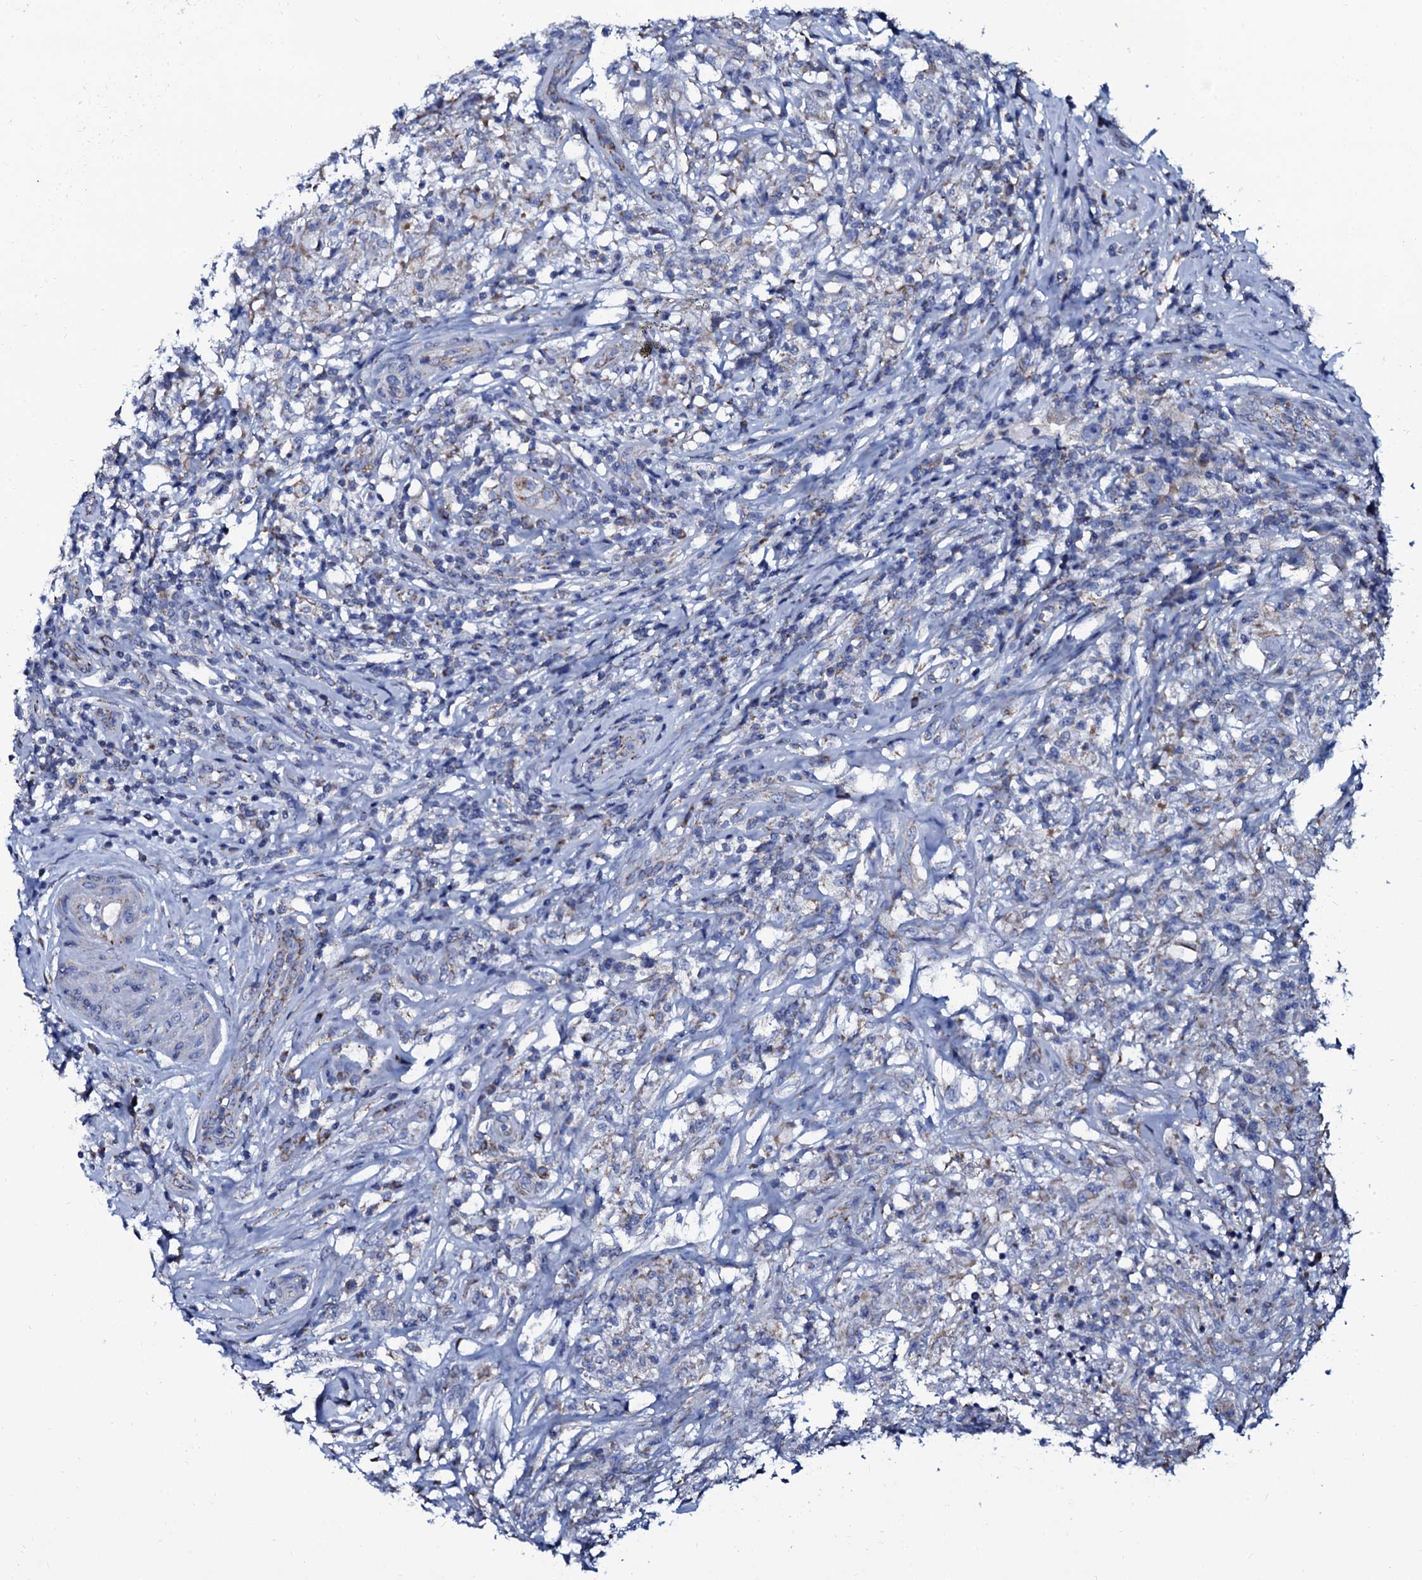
{"staining": {"intensity": "negative", "quantity": "none", "location": "none"}, "tissue": "testis cancer", "cell_type": "Tumor cells", "image_type": "cancer", "snomed": [{"axis": "morphology", "description": "Seminoma, NOS"}, {"axis": "topography", "description": "Testis"}], "caption": "Tumor cells show no significant staining in testis seminoma.", "gene": "SLC37A4", "patient": {"sex": "male", "age": 49}}